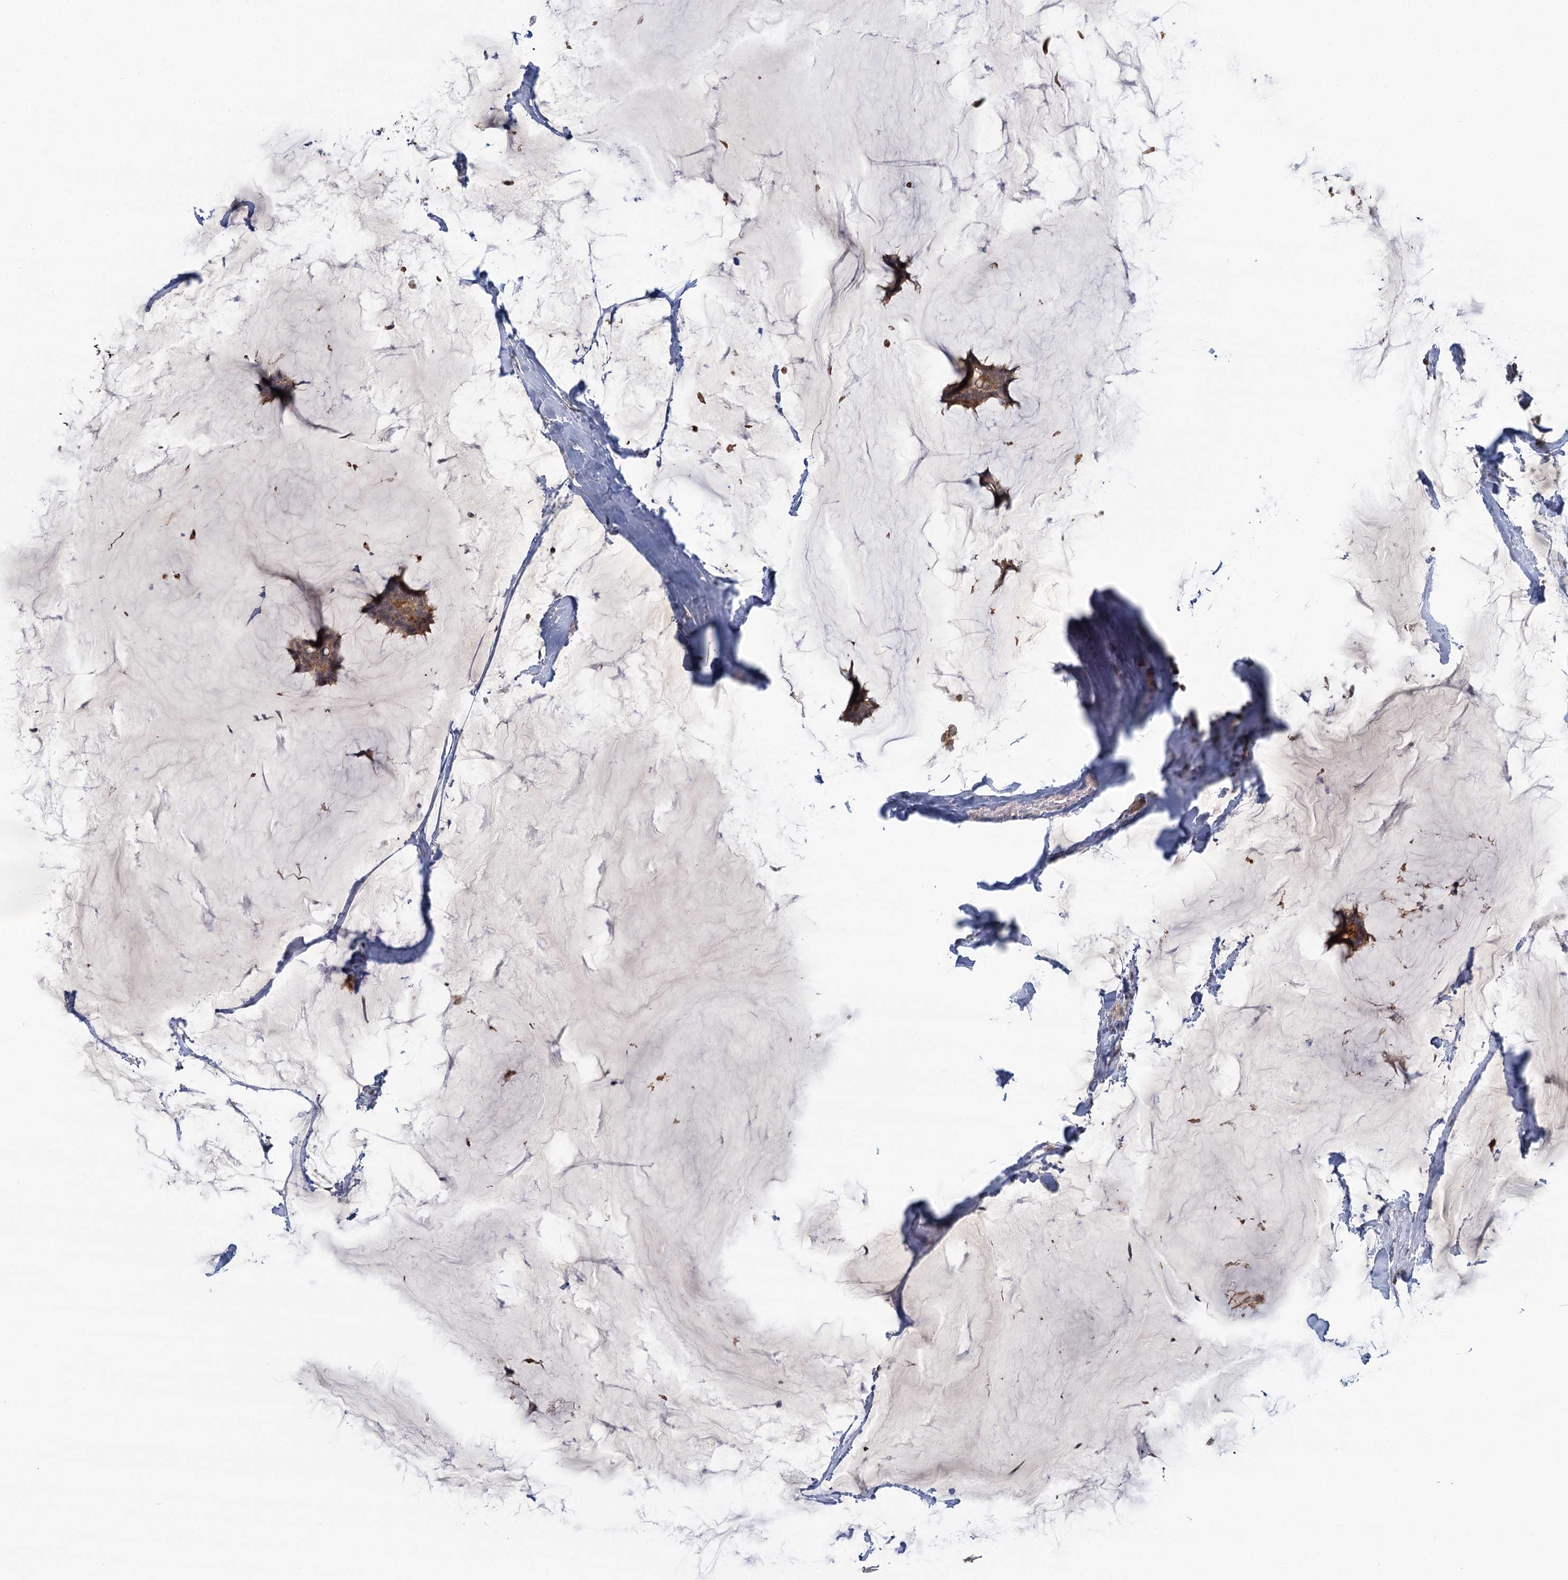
{"staining": {"intensity": "moderate", "quantity": ">75%", "location": "cytoplasmic/membranous"}, "tissue": "breast cancer", "cell_type": "Tumor cells", "image_type": "cancer", "snomed": [{"axis": "morphology", "description": "Duct carcinoma"}, {"axis": "topography", "description": "Breast"}], "caption": "Human breast cancer stained for a protein (brown) exhibits moderate cytoplasmic/membranous positive staining in about >75% of tumor cells.", "gene": "GPATCH11", "patient": {"sex": "female", "age": 93}}